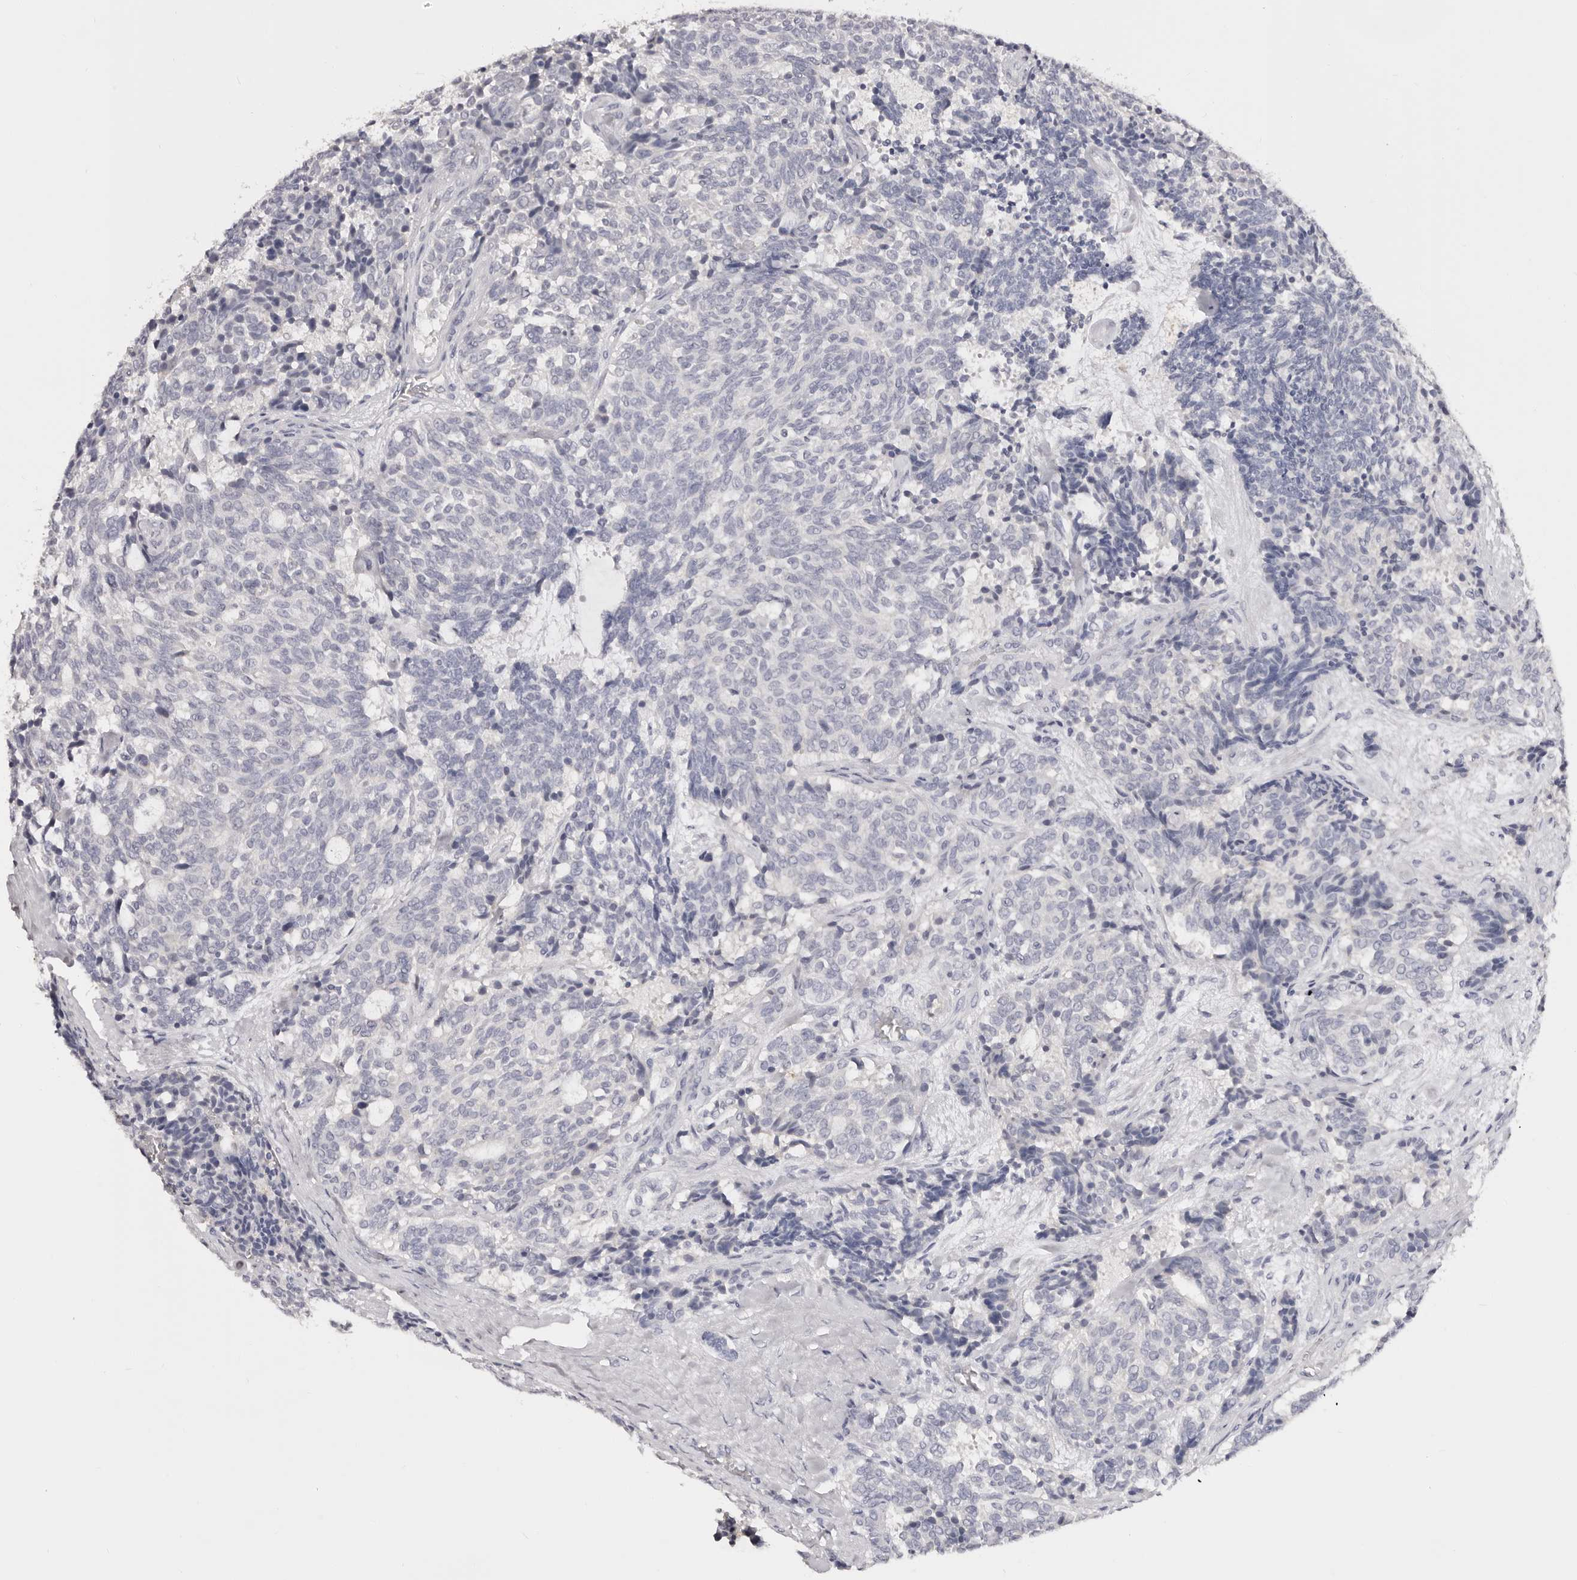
{"staining": {"intensity": "negative", "quantity": "none", "location": "none"}, "tissue": "carcinoid", "cell_type": "Tumor cells", "image_type": "cancer", "snomed": [{"axis": "morphology", "description": "Carcinoid, malignant, NOS"}, {"axis": "topography", "description": "Pancreas"}], "caption": "Immunohistochemistry micrograph of human carcinoid (malignant) stained for a protein (brown), which shows no positivity in tumor cells.", "gene": "AKNAD1", "patient": {"sex": "female", "age": 54}}